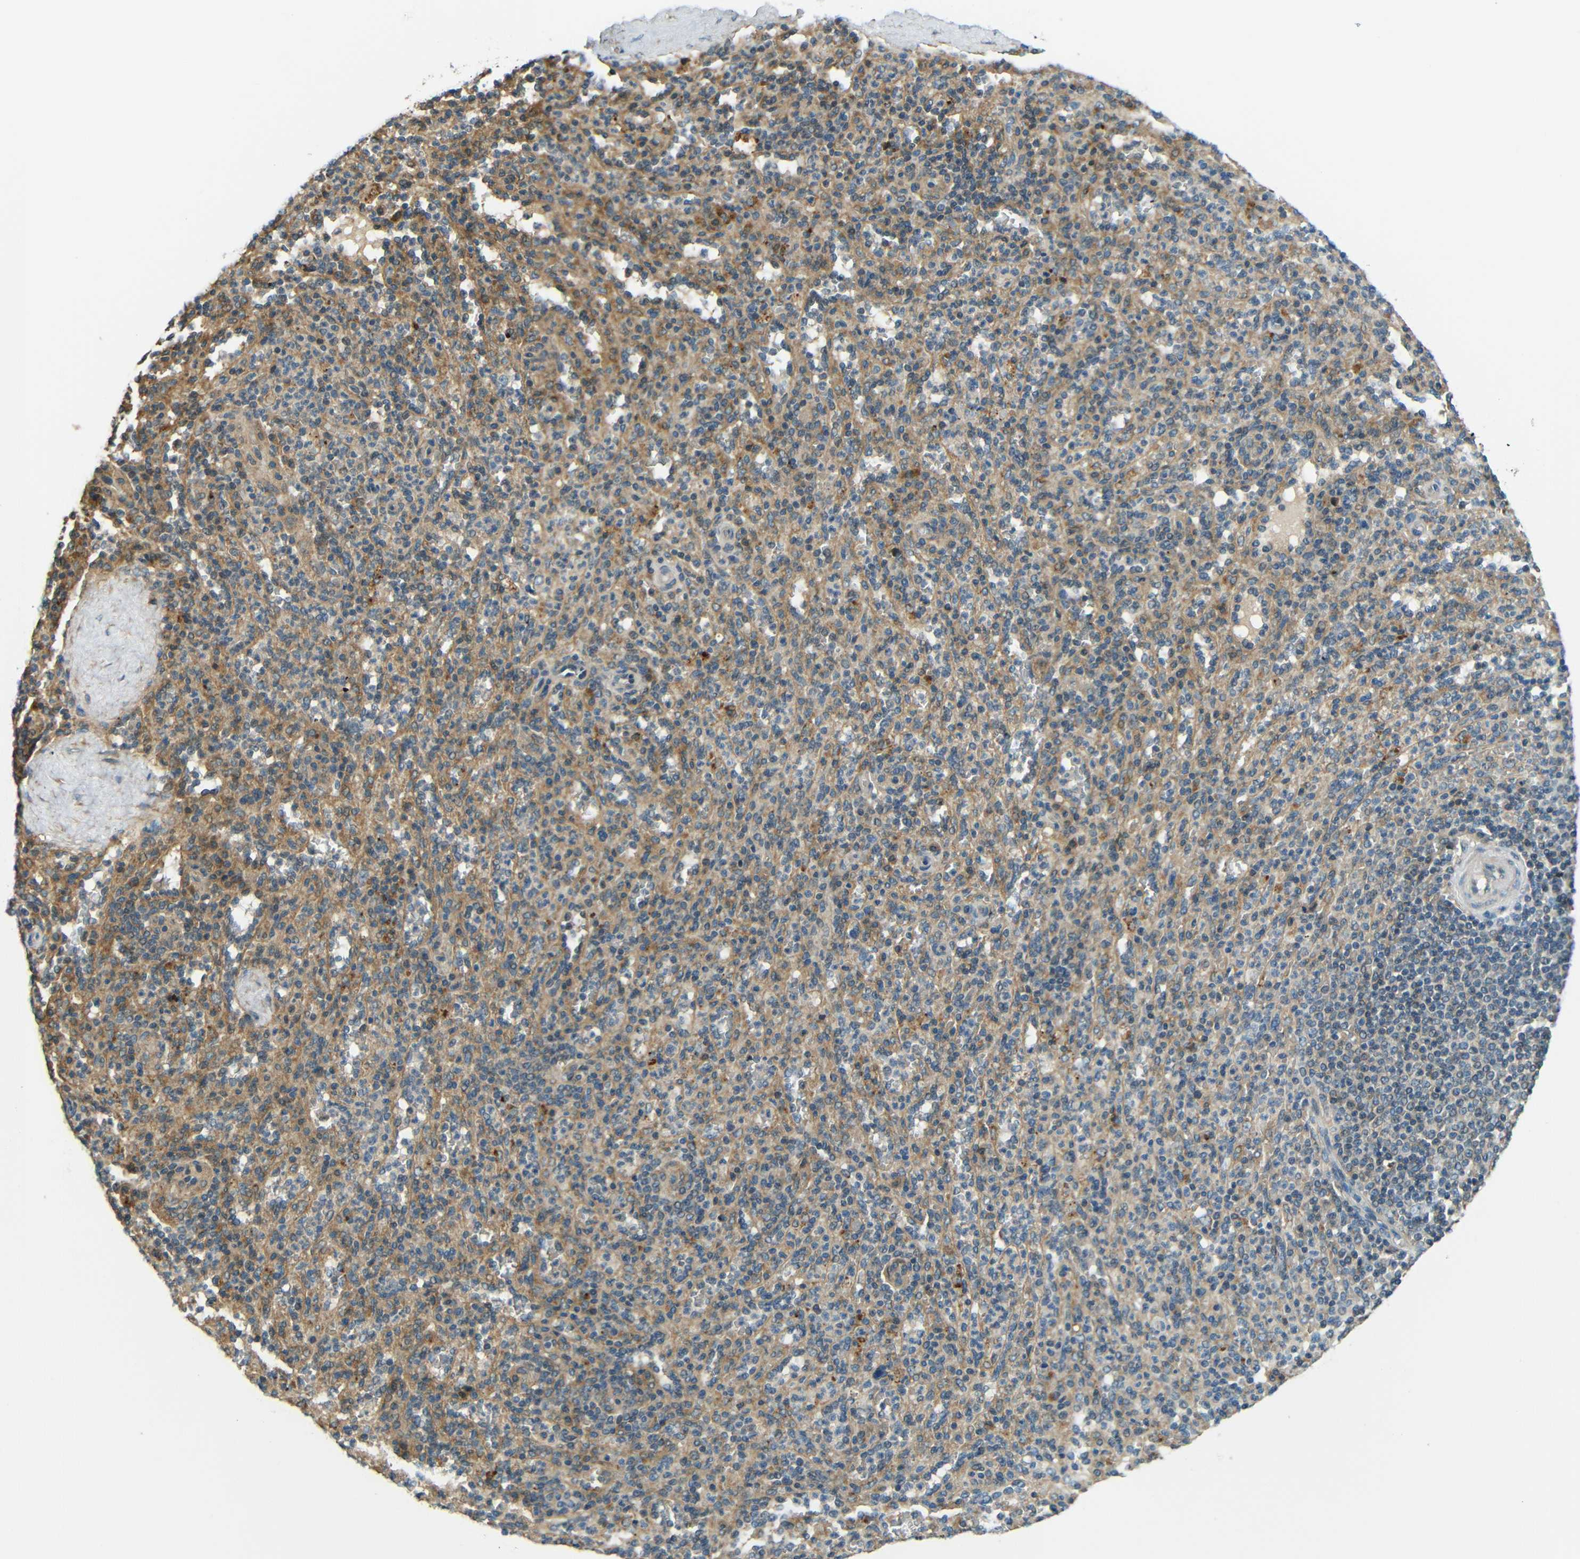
{"staining": {"intensity": "moderate", "quantity": "25%-75%", "location": "cytoplasmic/membranous"}, "tissue": "spleen", "cell_type": "Cells in red pulp", "image_type": "normal", "snomed": [{"axis": "morphology", "description": "Normal tissue, NOS"}, {"axis": "topography", "description": "Spleen"}], "caption": "Benign spleen shows moderate cytoplasmic/membranous expression in about 25%-75% of cells in red pulp, visualized by immunohistochemistry. (DAB (3,3'-diaminobenzidine) IHC with brightfield microscopy, high magnification).", "gene": "FNDC3A", "patient": {"sex": "male", "age": 36}}